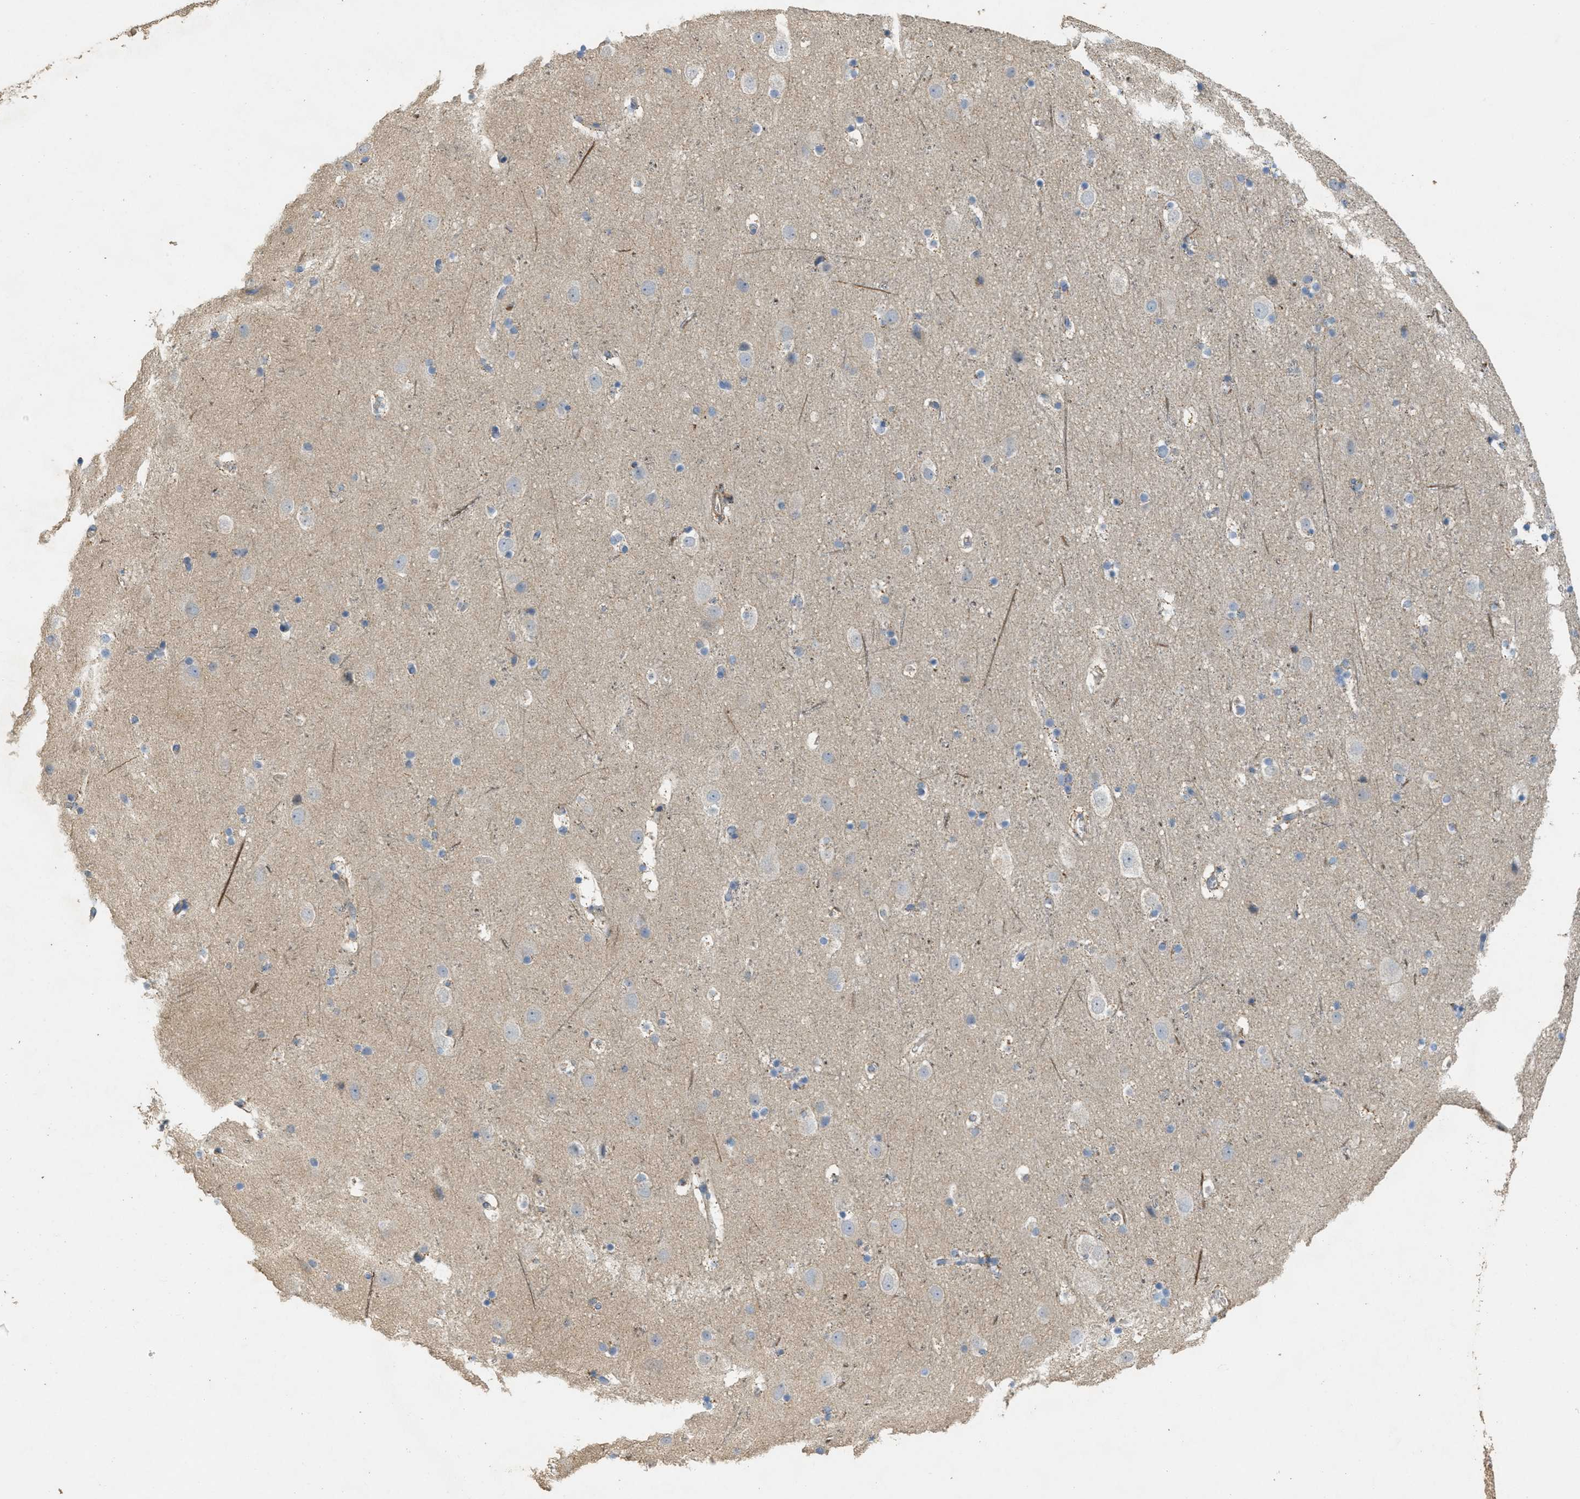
{"staining": {"intensity": "negative", "quantity": "none", "location": "none"}, "tissue": "cerebral cortex", "cell_type": "Endothelial cells", "image_type": "normal", "snomed": [{"axis": "morphology", "description": "Normal tissue, NOS"}, {"axis": "topography", "description": "Cerebral cortex"}], "caption": "High magnification brightfield microscopy of normal cerebral cortex stained with DAB (3,3'-diaminobenzidine) (brown) and counterstained with hematoxylin (blue): endothelial cells show no significant expression. (DAB (3,3'-diaminobenzidine) immunohistochemistry visualized using brightfield microscopy, high magnification).", "gene": "MRS2", "patient": {"sex": "male", "age": 45}}